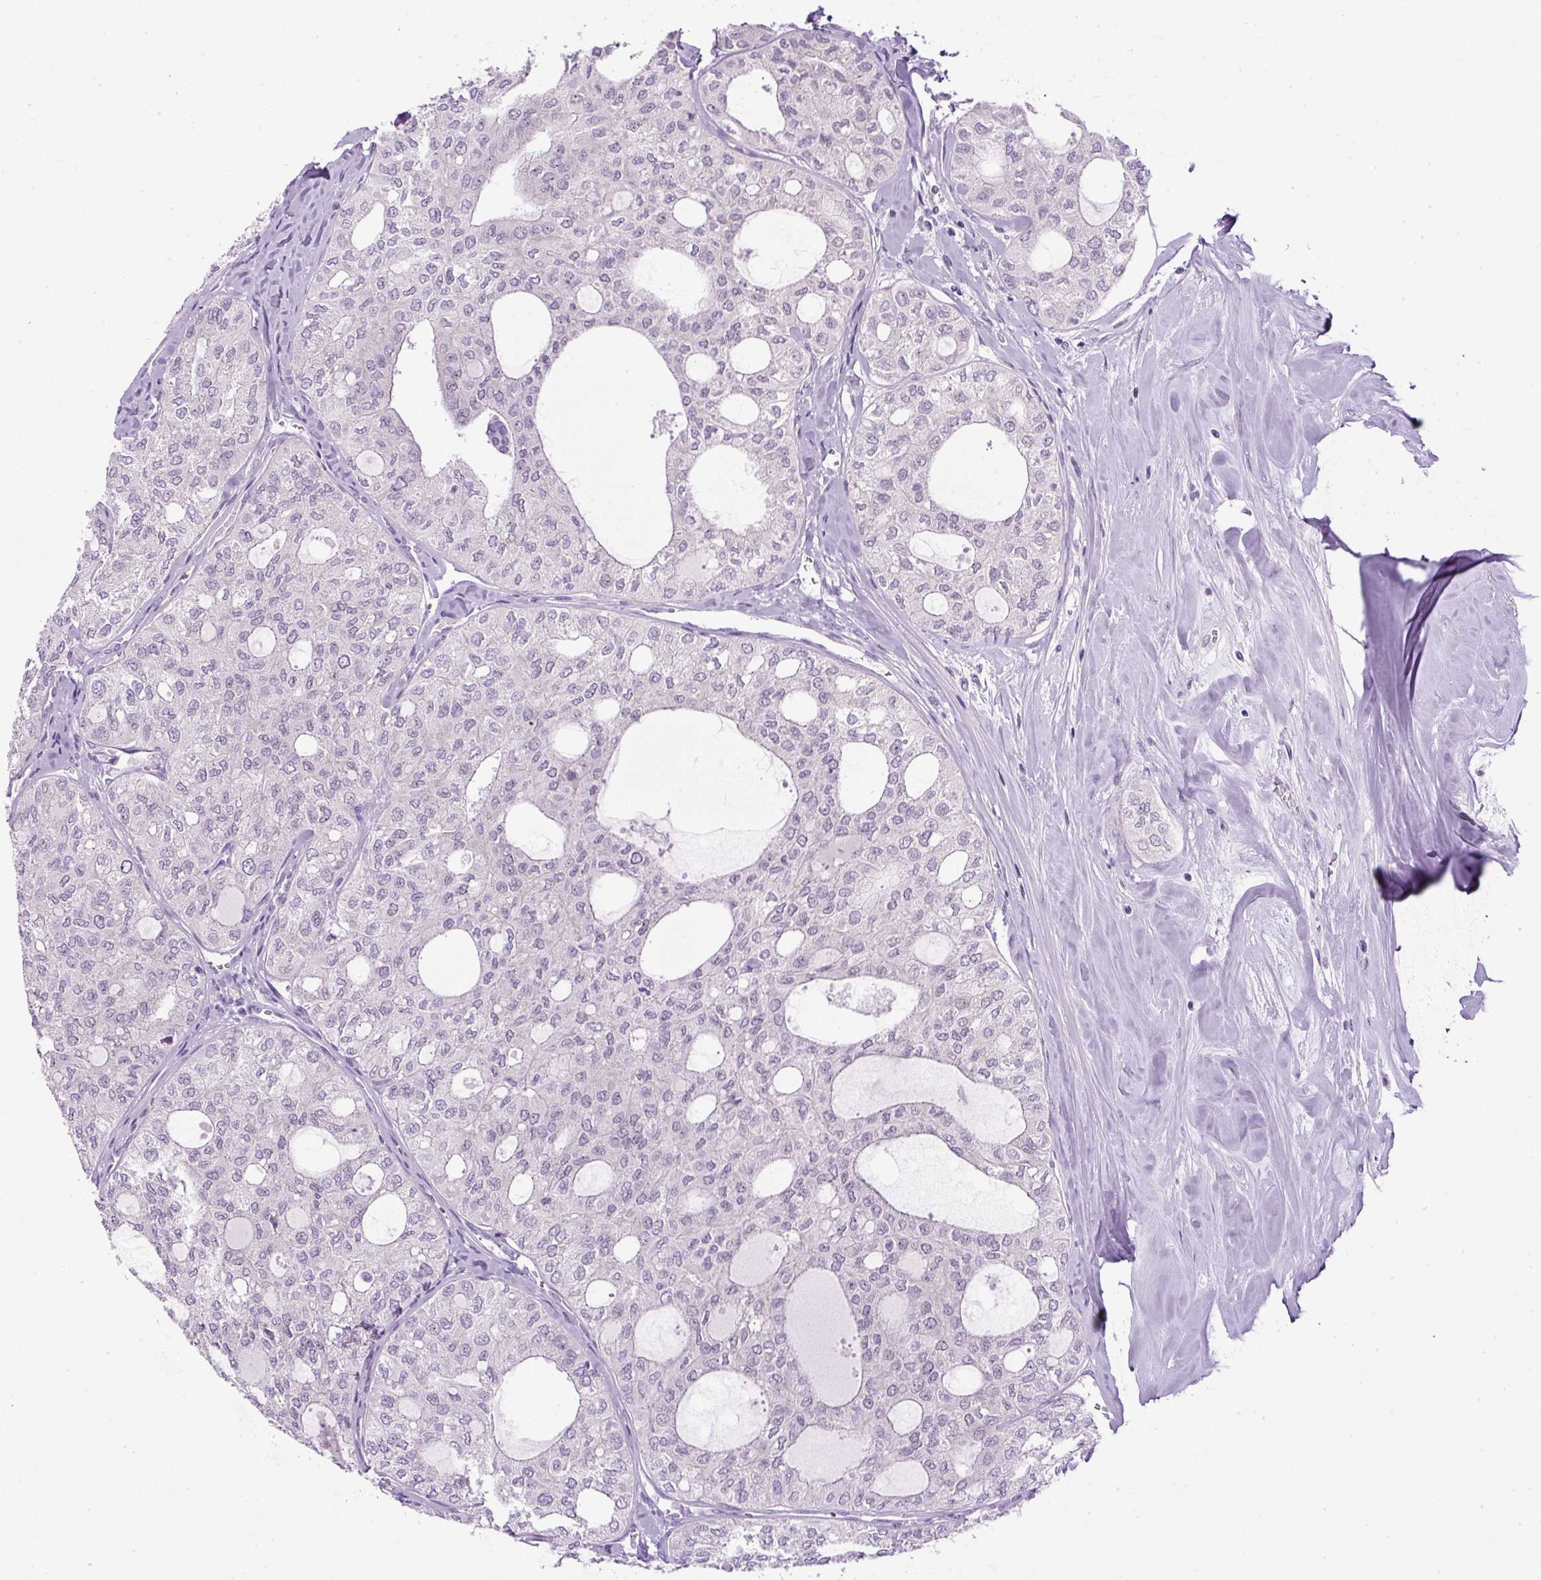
{"staining": {"intensity": "negative", "quantity": "none", "location": "none"}, "tissue": "thyroid cancer", "cell_type": "Tumor cells", "image_type": "cancer", "snomed": [{"axis": "morphology", "description": "Follicular adenoma carcinoma, NOS"}, {"axis": "topography", "description": "Thyroid gland"}], "caption": "A micrograph of human thyroid cancer (follicular adenoma carcinoma) is negative for staining in tumor cells.", "gene": "RHBDD2", "patient": {"sex": "male", "age": 75}}